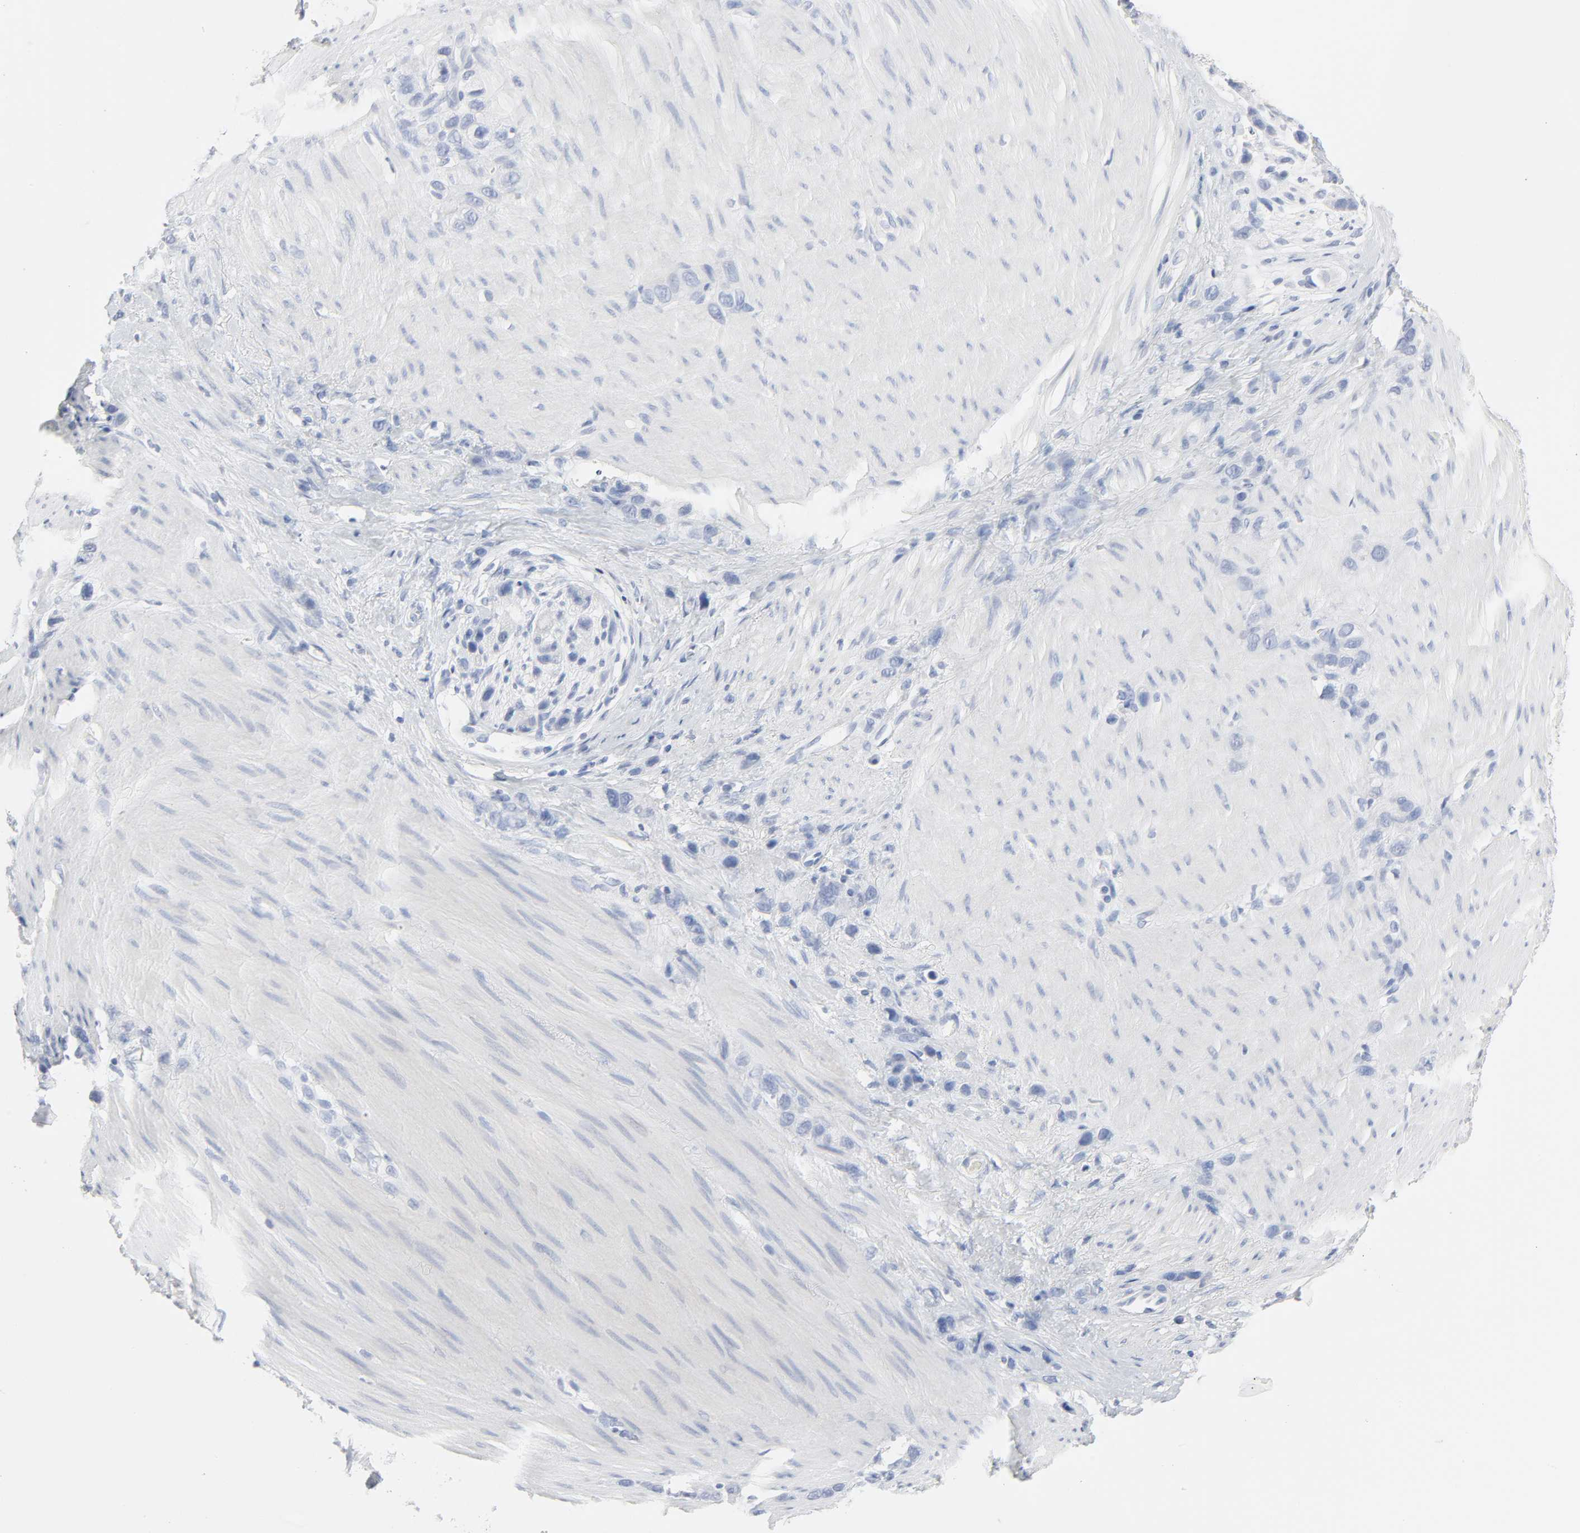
{"staining": {"intensity": "negative", "quantity": "none", "location": "none"}, "tissue": "stomach cancer", "cell_type": "Tumor cells", "image_type": "cancer", "snomed": [{"axis": "morphology", "description": "Normal tissue, NOS"}, {"axis": "morphology", "description": "Adenocarcinoma, NOS"}, {"axis": "morphology", "description": "Adenocarcinoma, High grade"}, {"axis": "topography", "description": "Stomach, upper"}, {"axis": "topography", "description": "Stomach"}], "caption": "The image demonstrates no significant expression in tumor cells of stomach cancer.", "gene": "ACP3", "patient": {"sex": "female", "age": 65}}